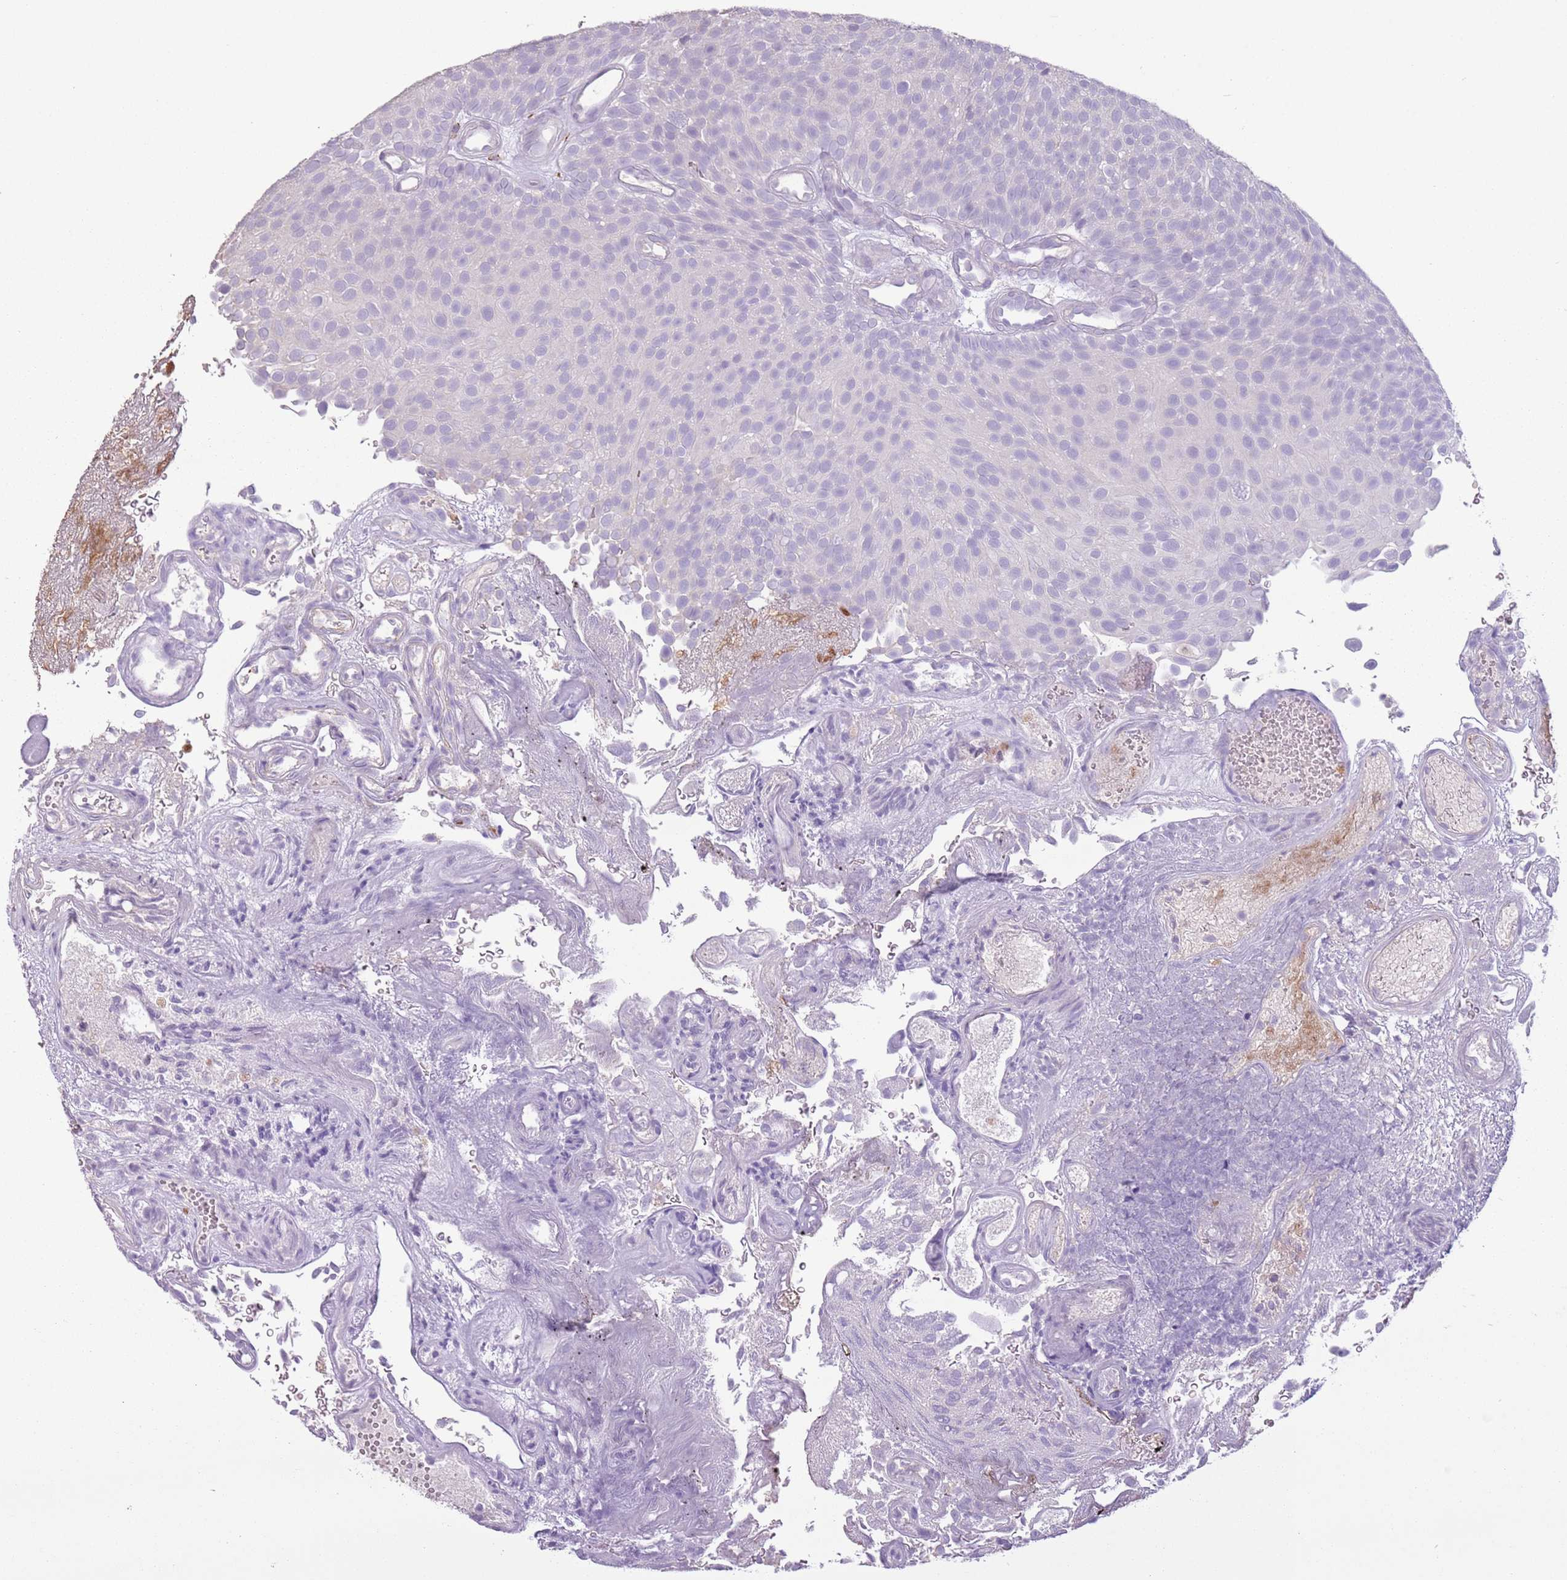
{"staining": {"intensity": "negative", "quantity": "none", "location": "none"}, "tissue": "urothelial cancer", "cell_type": "Tumor cells", "image_type": "cancer", "snomed": [{"axis": "morphology", "description": "Urothelial carcinoma, Low grade"}, {"axis": "topography", "description": "Urinary bladder"}], "caption": "Urothelial cancer was stained to show a protein in brown. There is no significant expression in tumor cells.", "gene": "CELF6", "patient": {"sex": "male", "age": 78}}